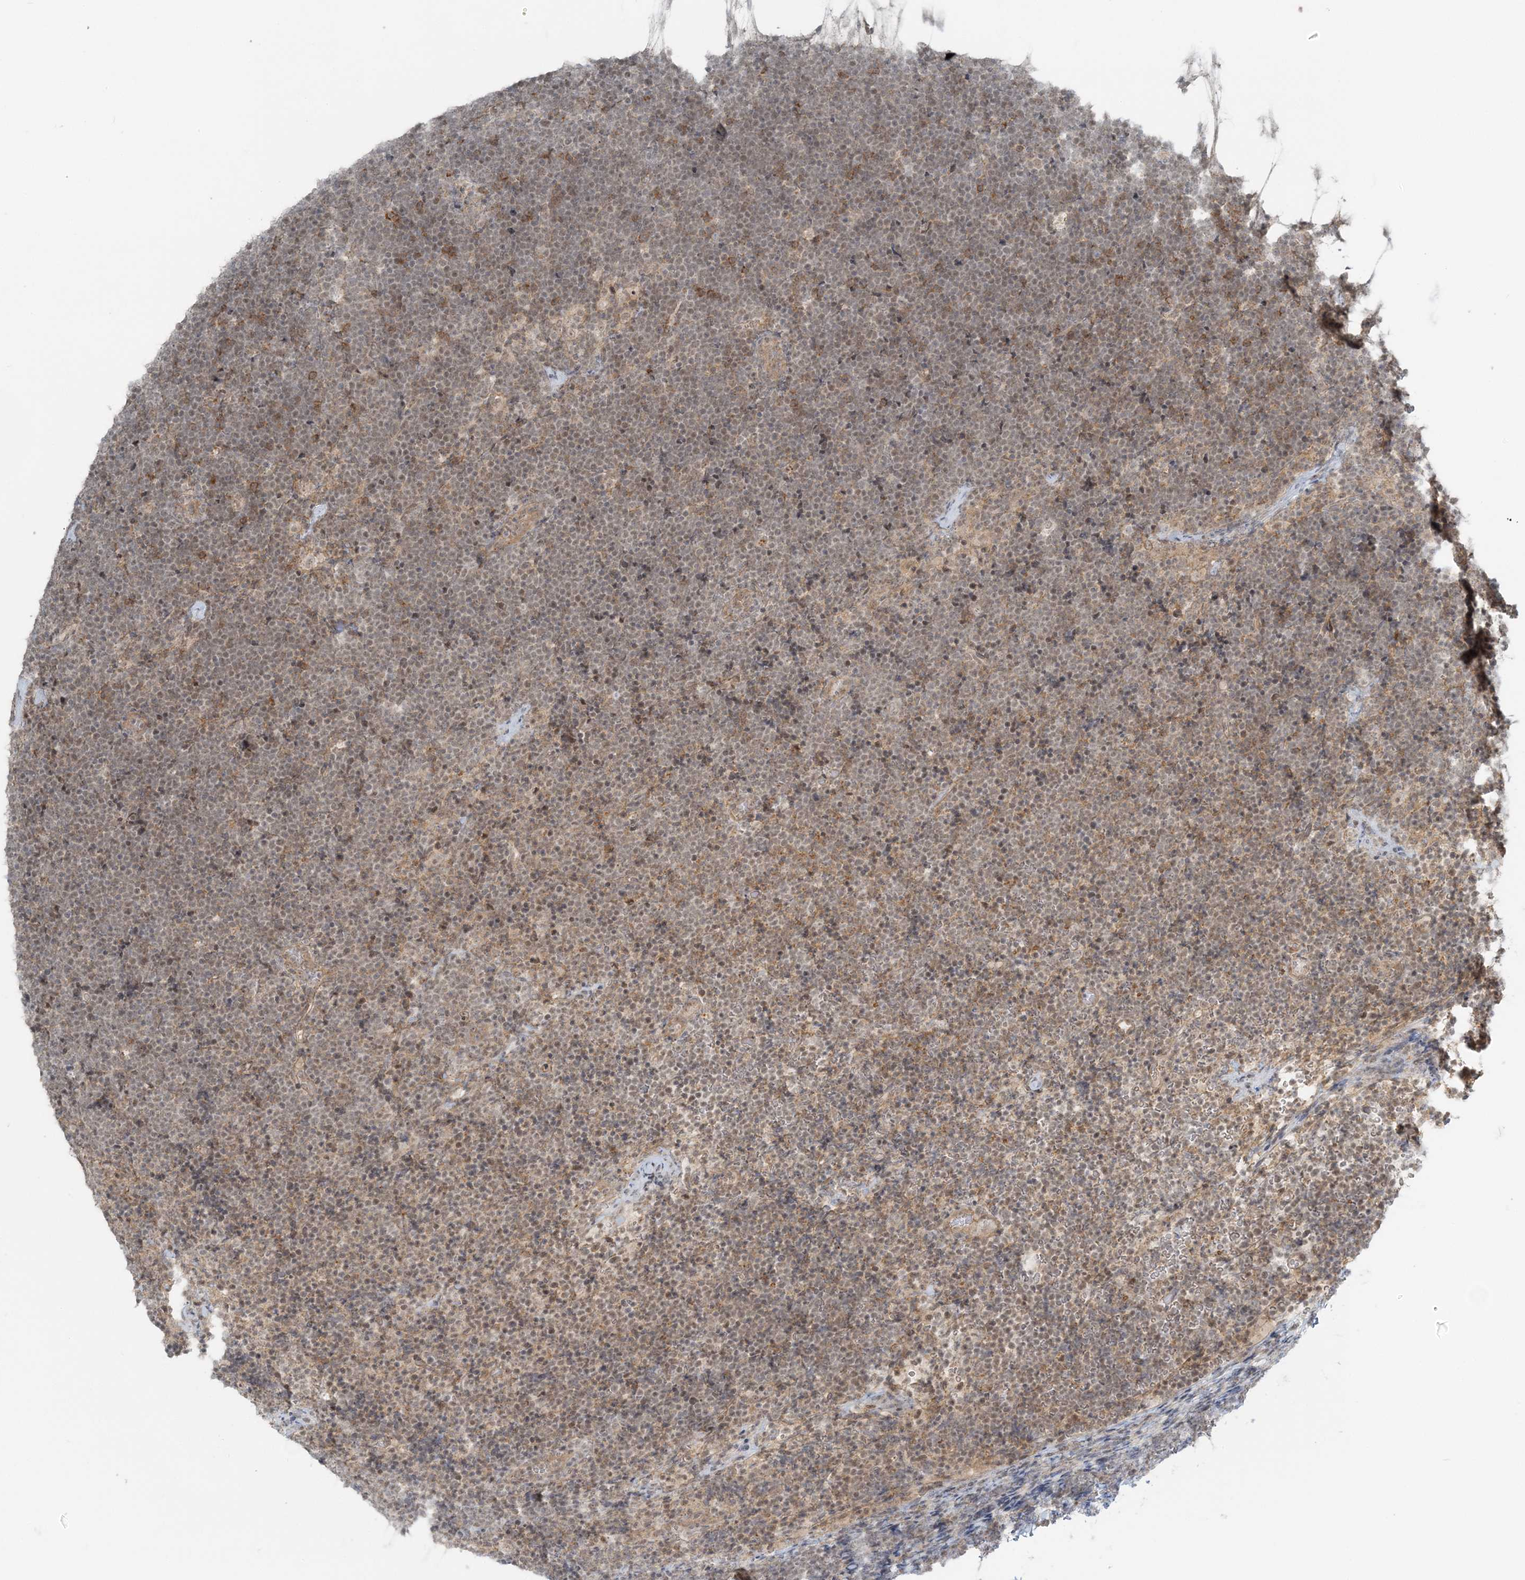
{"staining": {"intensity": "weak", "quantity": ">75%", "location": "nuclear"}, "tissue": "lymphoma", "cell_type": "Tumor cells", "image_type": "cancer", "snomed": [{"axis": "morphology", "description": "Malignant lymphoma, non-Hodgkin's type, High grade"}, {"axis": "topography", "description": "Lymph node"}], "caption": "High-power microscopy captured an immunohistochemistry (IHC) image of lymphoma, revealing weak nuclear positivity in about >75% of tumor cells. (brown staining indicates protein expression, while blue staining denotes nuclei).", "gene": "ATP11A", "patient": {"sex": "male", "age": 13}}